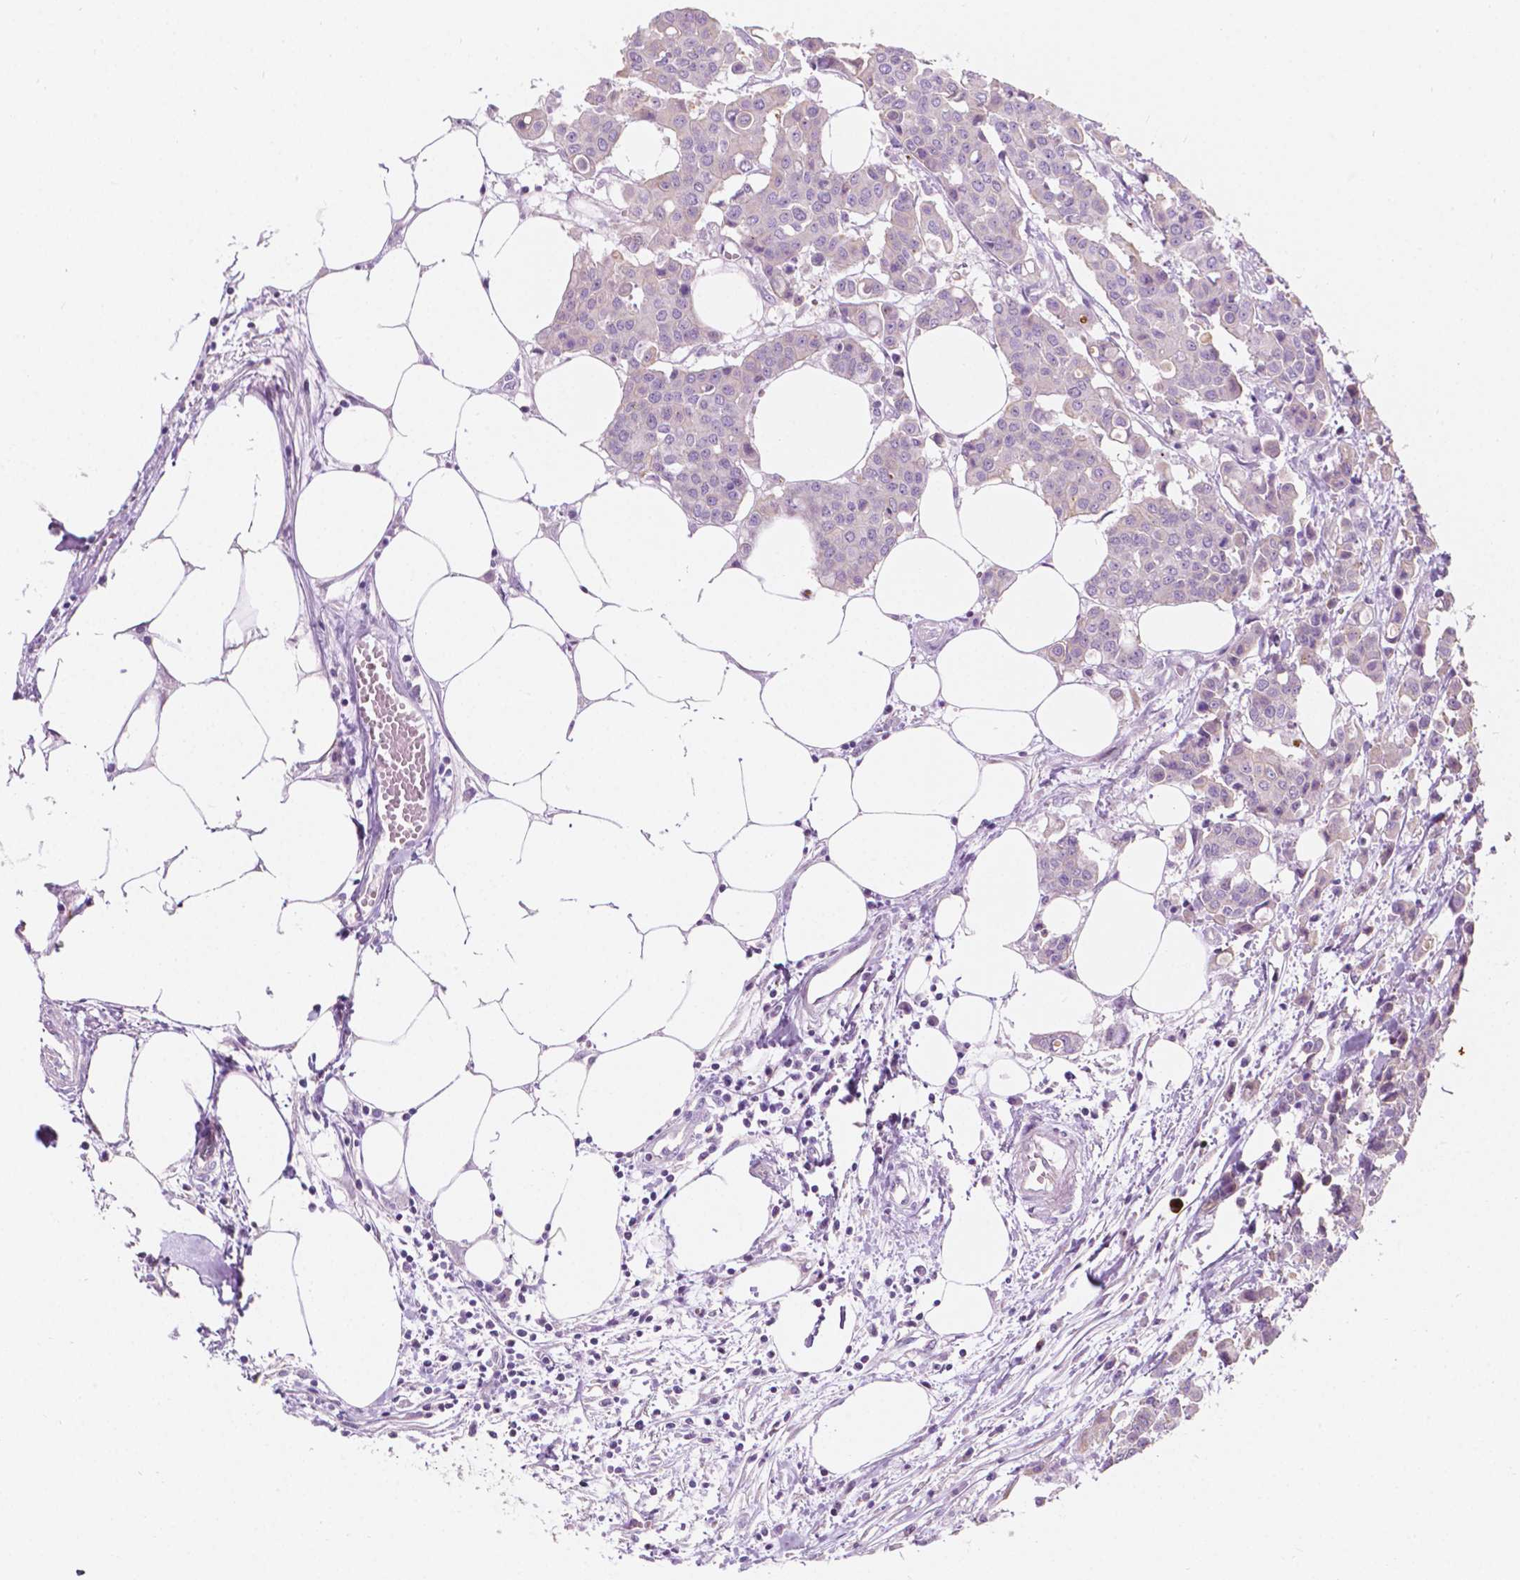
{"staining": {"intensity": "negative", "quantity": "none", "location": "none"}, "tissue": "carcinoid", "cell_type": "Tumor cells", "image_type": "cancer", "snomed": [{"axis": "morphology", "description": "Carcinoid, malignant, NOS"}, {"axis": "topography", "description": "Colon"}], "caption": "Malignant carcinoid was stained to show a protein in brown. There is no significant expression in tumor cells.", "gene": "NOS1AP", "patient": {"sex": "male", "age": 81}}